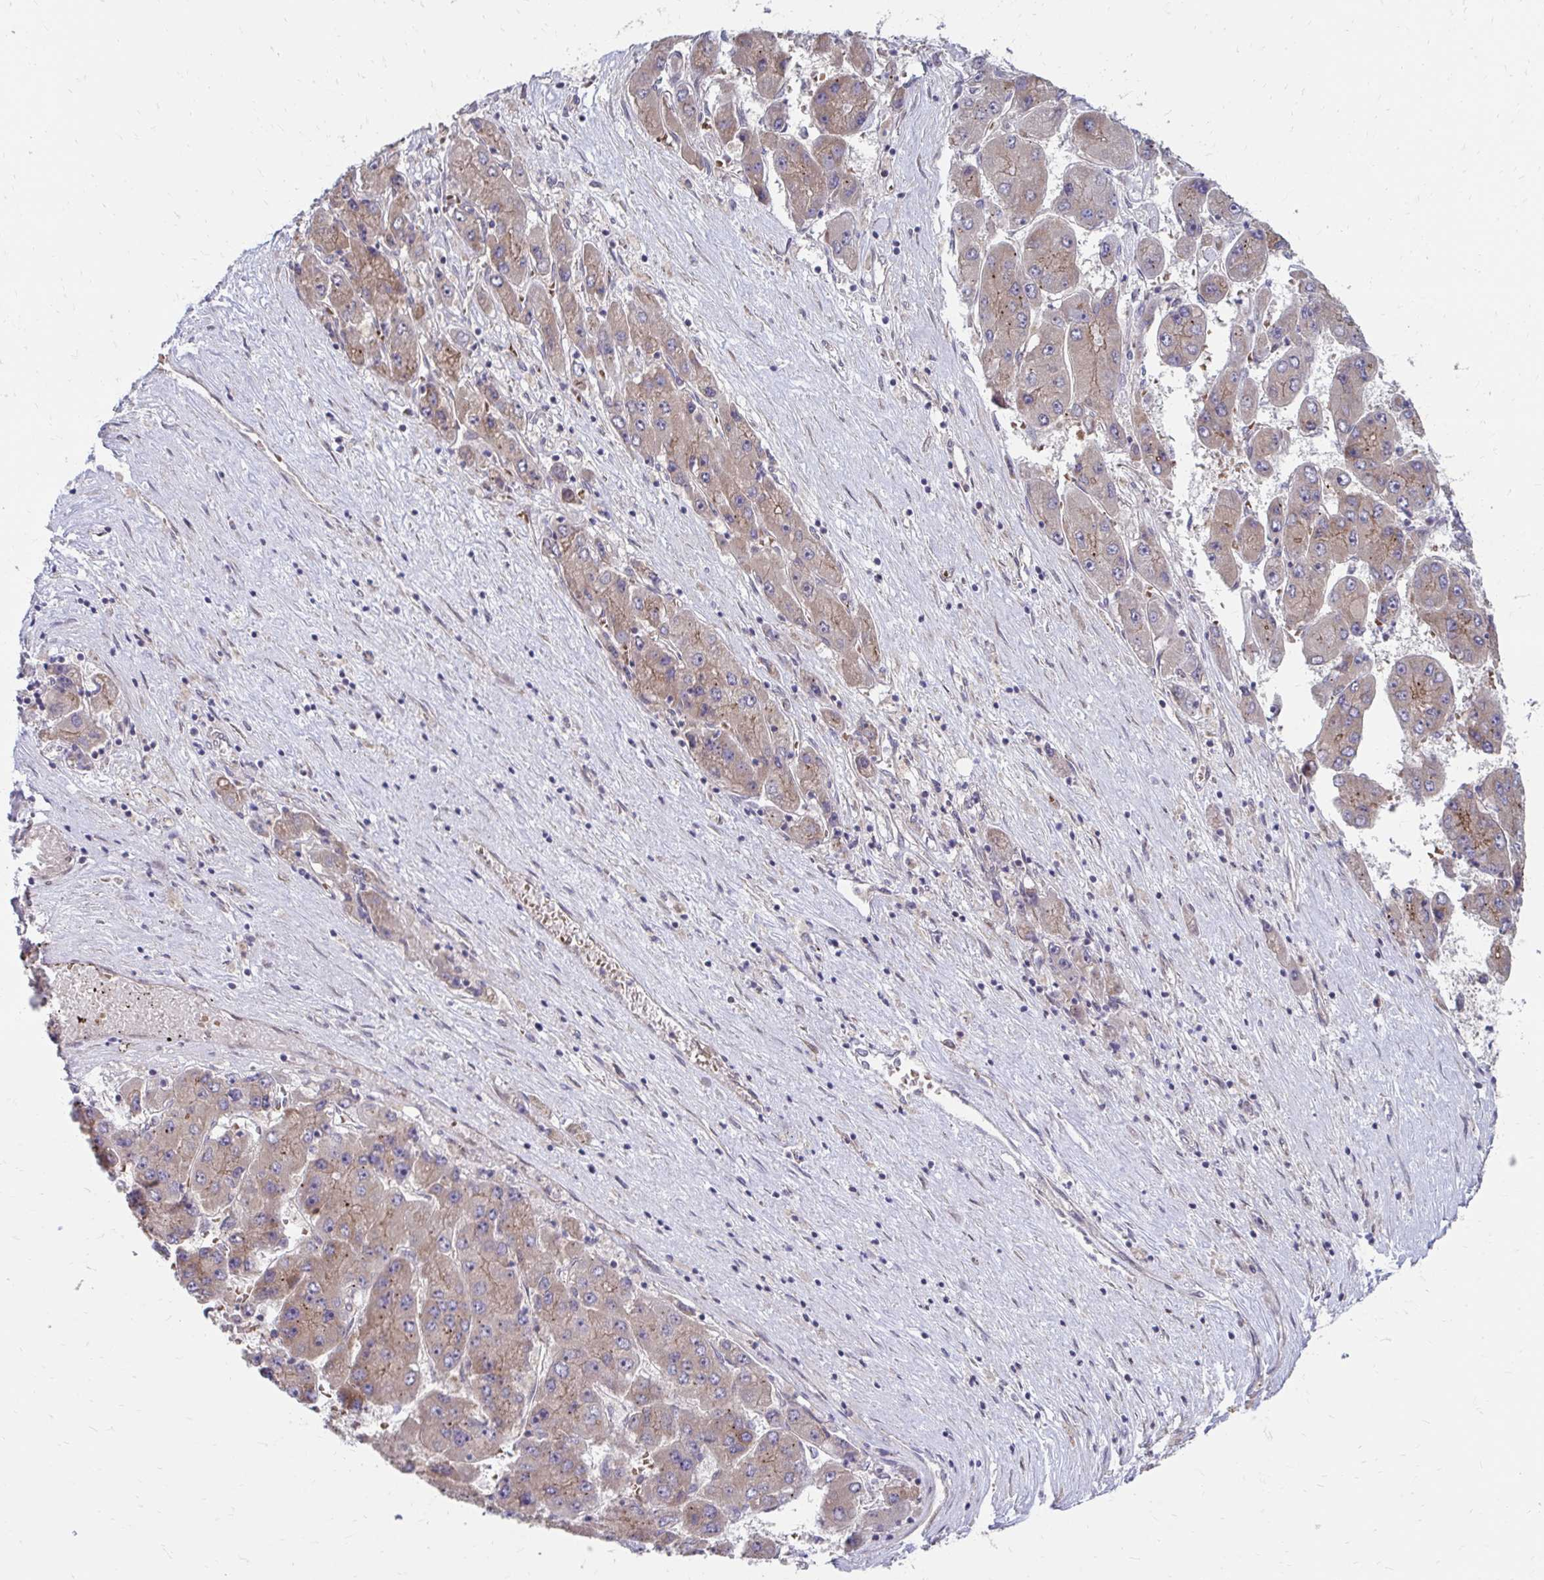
{"staining": {"intensity": "weak", "quantity": "25%-75%", "location": "cytoplasmic/membranous"}, "tissue": "liver cancer", "cell_type": "Tumor cells", "image_type": "cancer", "snomed": [{"axis": "morphology", "description": "Carcinoma, Hepatocellular, NOS"}, {"axis": "topography", "description": "Liver"}], "caption": "Hepatocellular carcinoma (liver) was stained to show a protein in brown. There is low levels of weak cytoplasmic/membranous expression in about 25%-75% of tumor cells. Using DAB (3,3'-diaminobenzidine) (brown) and hematoxylin (blue) stains, captured at high magnification using brightfield microscopy.", "gene": "ITPR2", "patient": {"sex": "female", "age": 61}}